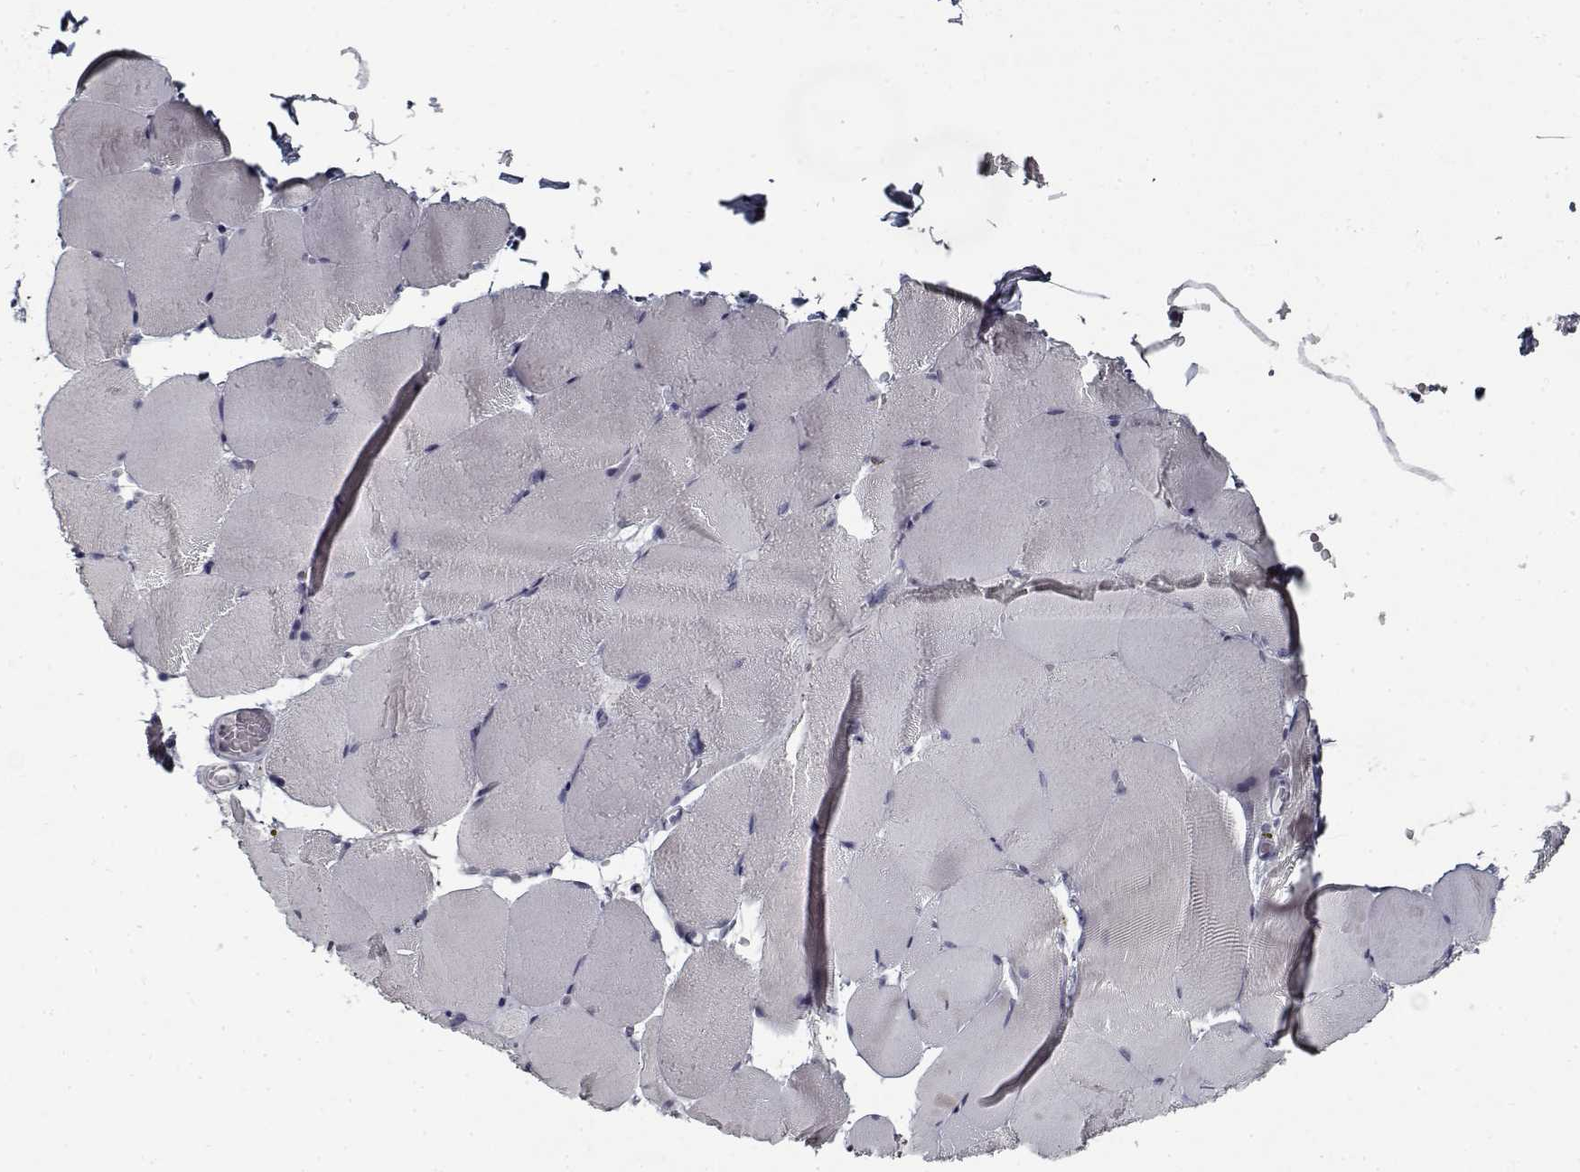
{"staining": {"intensity": "negative", "quantity": "none", "location": "none"}, "tissue": "skeletal muscle", "cell_type": "Myocytes", "image_type": "normal", "snomed": [{"axis": "morphology", "description": "Normal tissue, NOS"}, {"axis": "topography", "description": "Skeletal muscle"}], "caption": "Photomicrograph shows no significant protein positivity in myocytes of normal skeletal muscle.", "gene": "GAD2", "patient": {"sex": "female", "age": 37}}